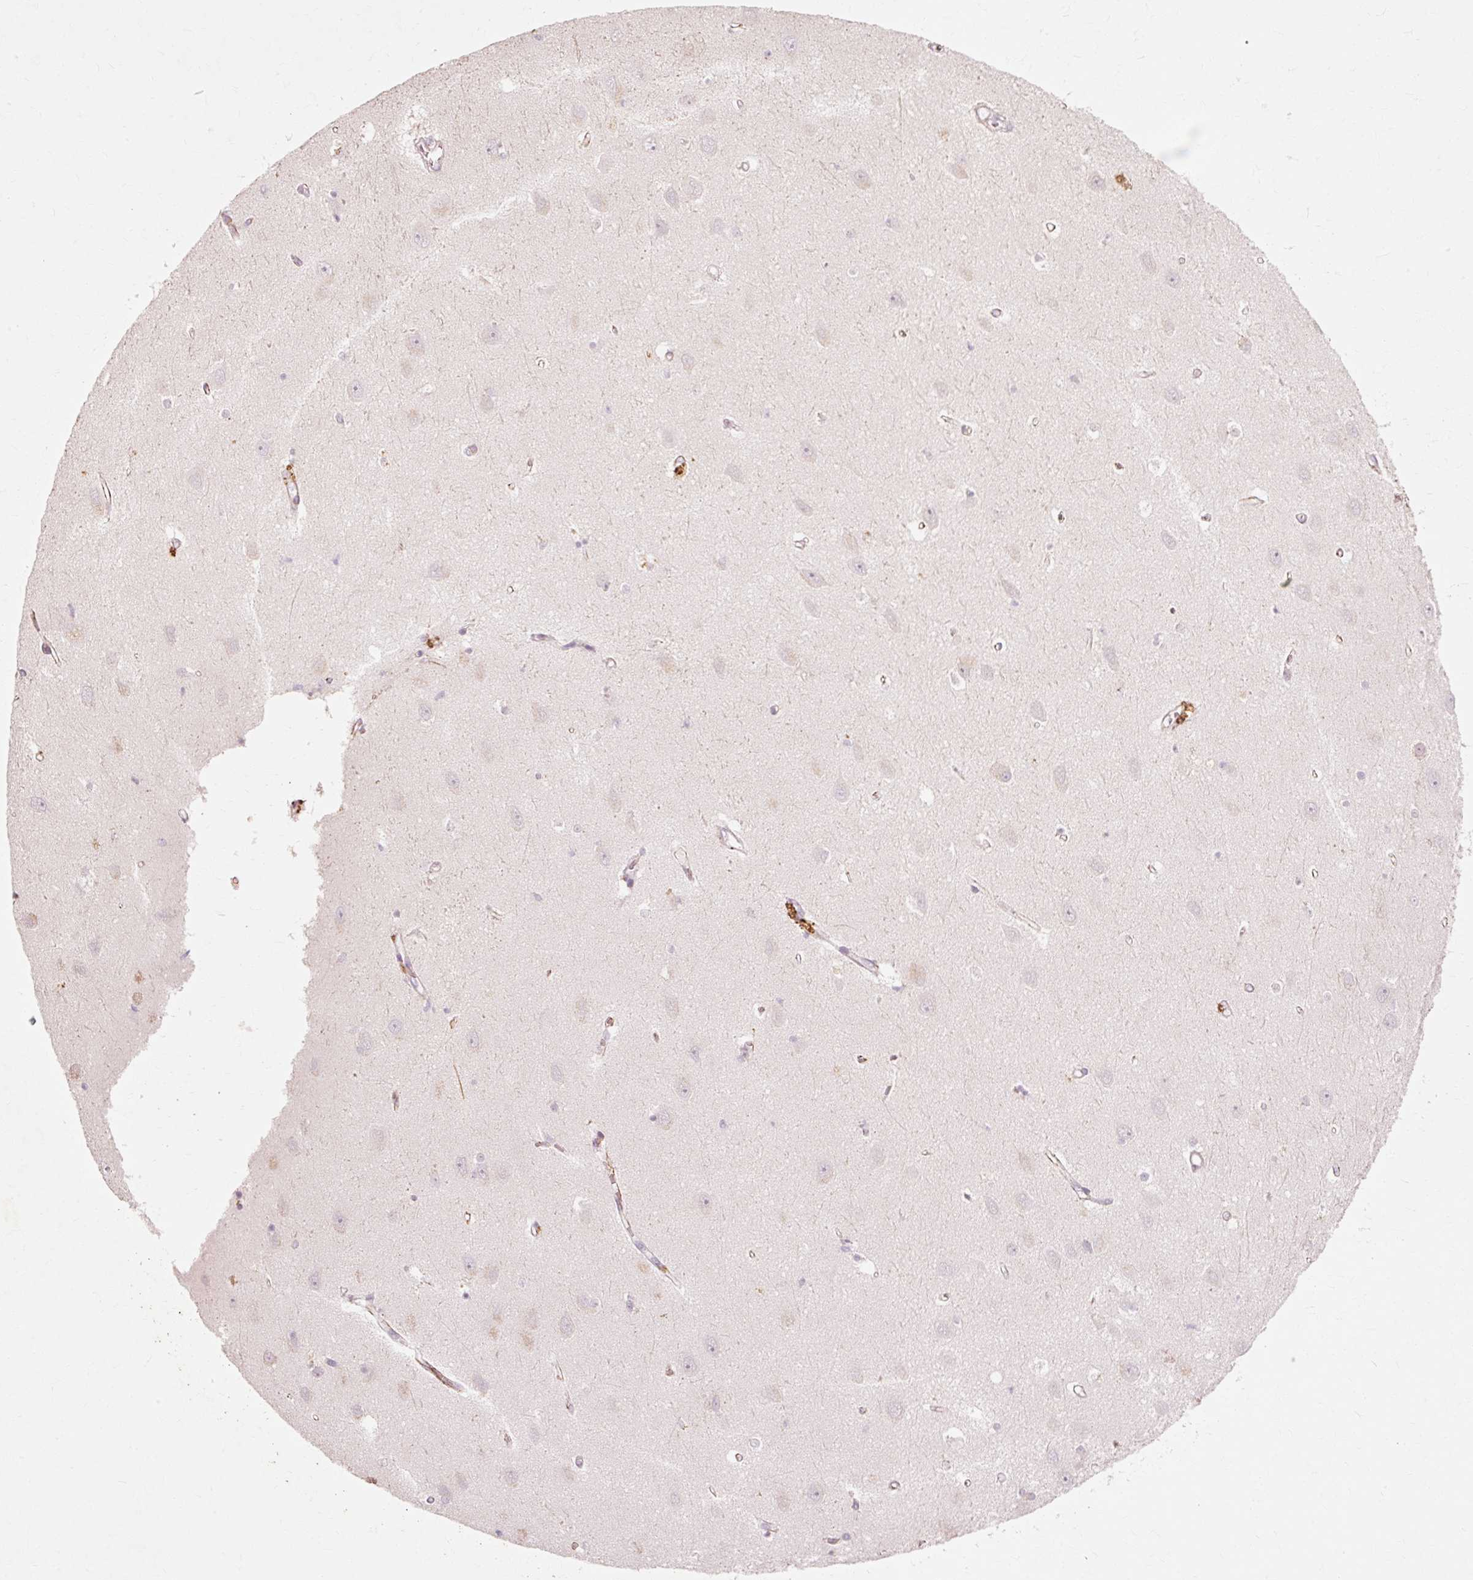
{"staining": {"intensity": "negative", "quantity": "none", "location": "none"}, "tissue": "hippocampus", "cell_type": "Glial cells", "image_type": "normal", "snomed": [{"axis": "morphology", "description": "Normal tissue, NOS"}, {"axis": "topography", "description": "Hippocampus"}], "caption": "This is an IHC image of normal human hippocampus. There is no expression in glial cells.", "gene": "TRIM73", "patient": {"sex": "female", "age": 64}}